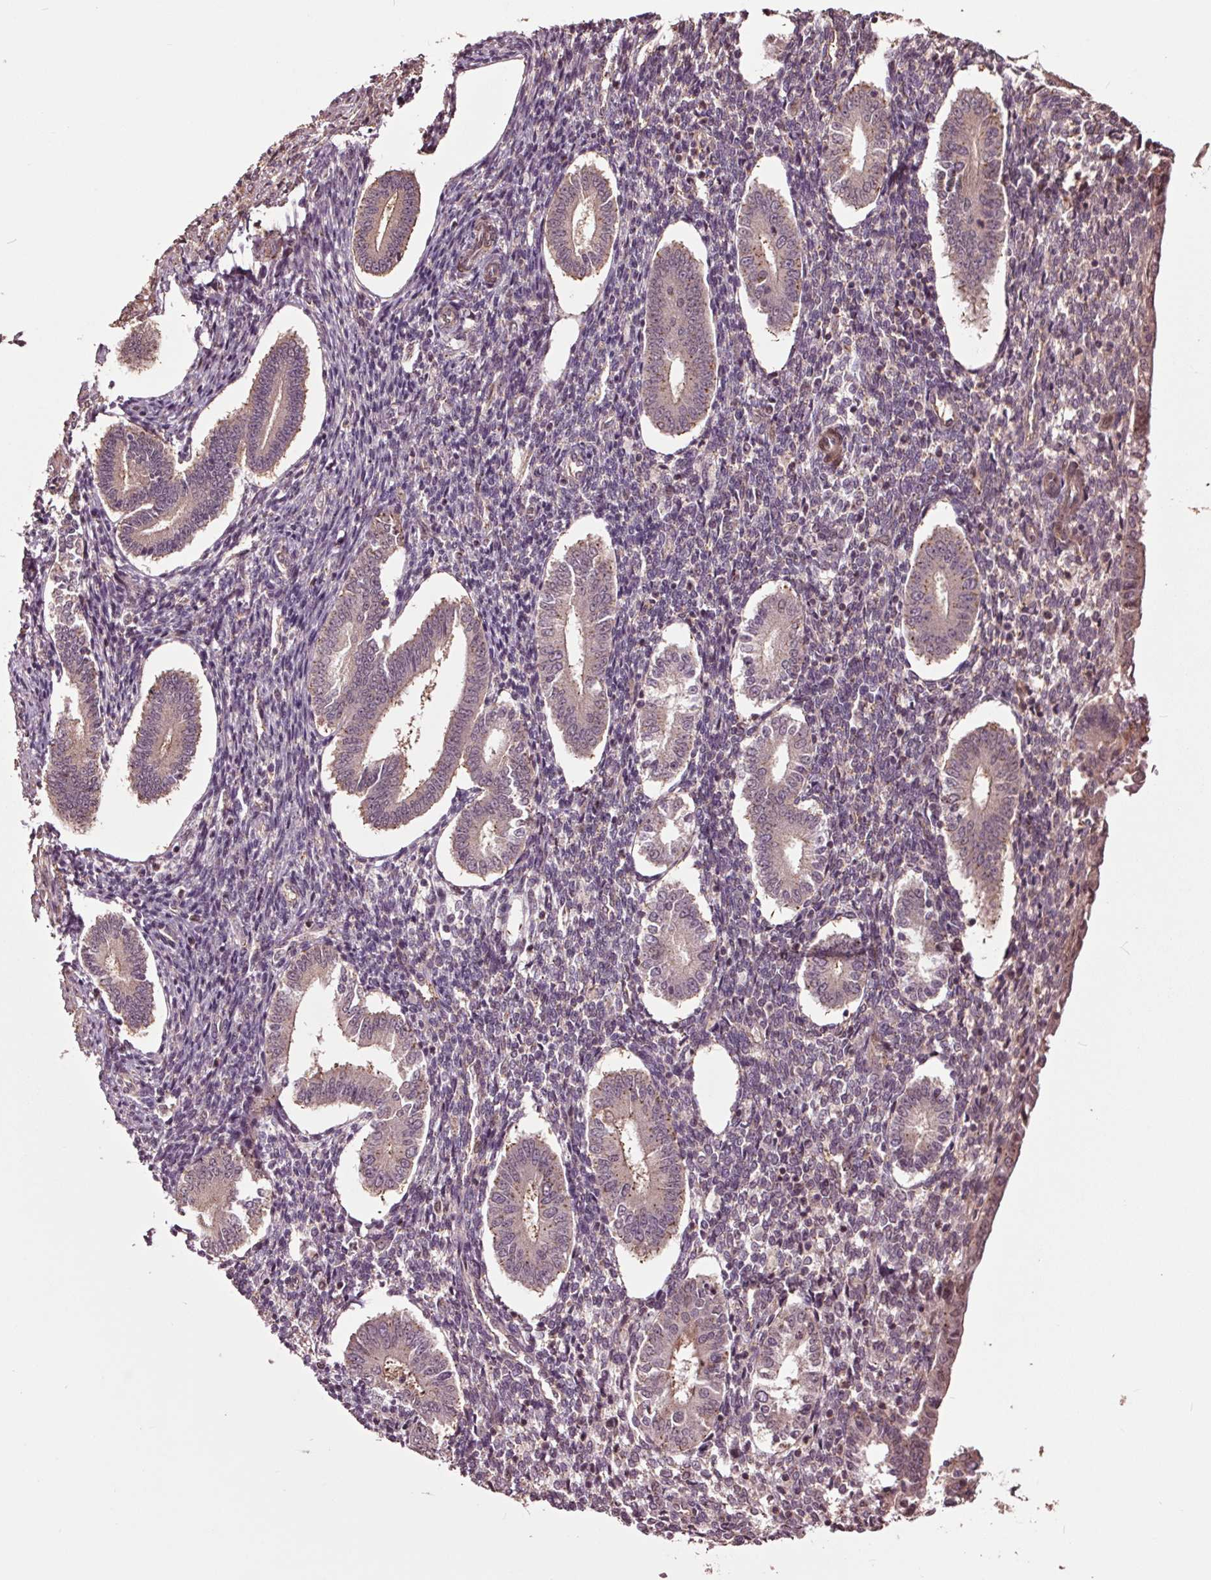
{"staining": {"intensity": "negative", "quantity": "none", "location": "none"}, "tissue": "endometrium", "cell_type": "Cells in endometrial stroma", "image_type": "normal", "snomed": [{"axis": "morphology", "description": "Normal tissue, NOS"}, {"axis": "topography", "description": "Endometrium"}], "caption": "DAB (3,3'-diaminobenzidine) immunohistochemical staining of benign endometrium exhibits no significant positivity in cells in endometrial stroma.", "gene": "CEP95", "patient": {"sex": "female", "age": 40}}